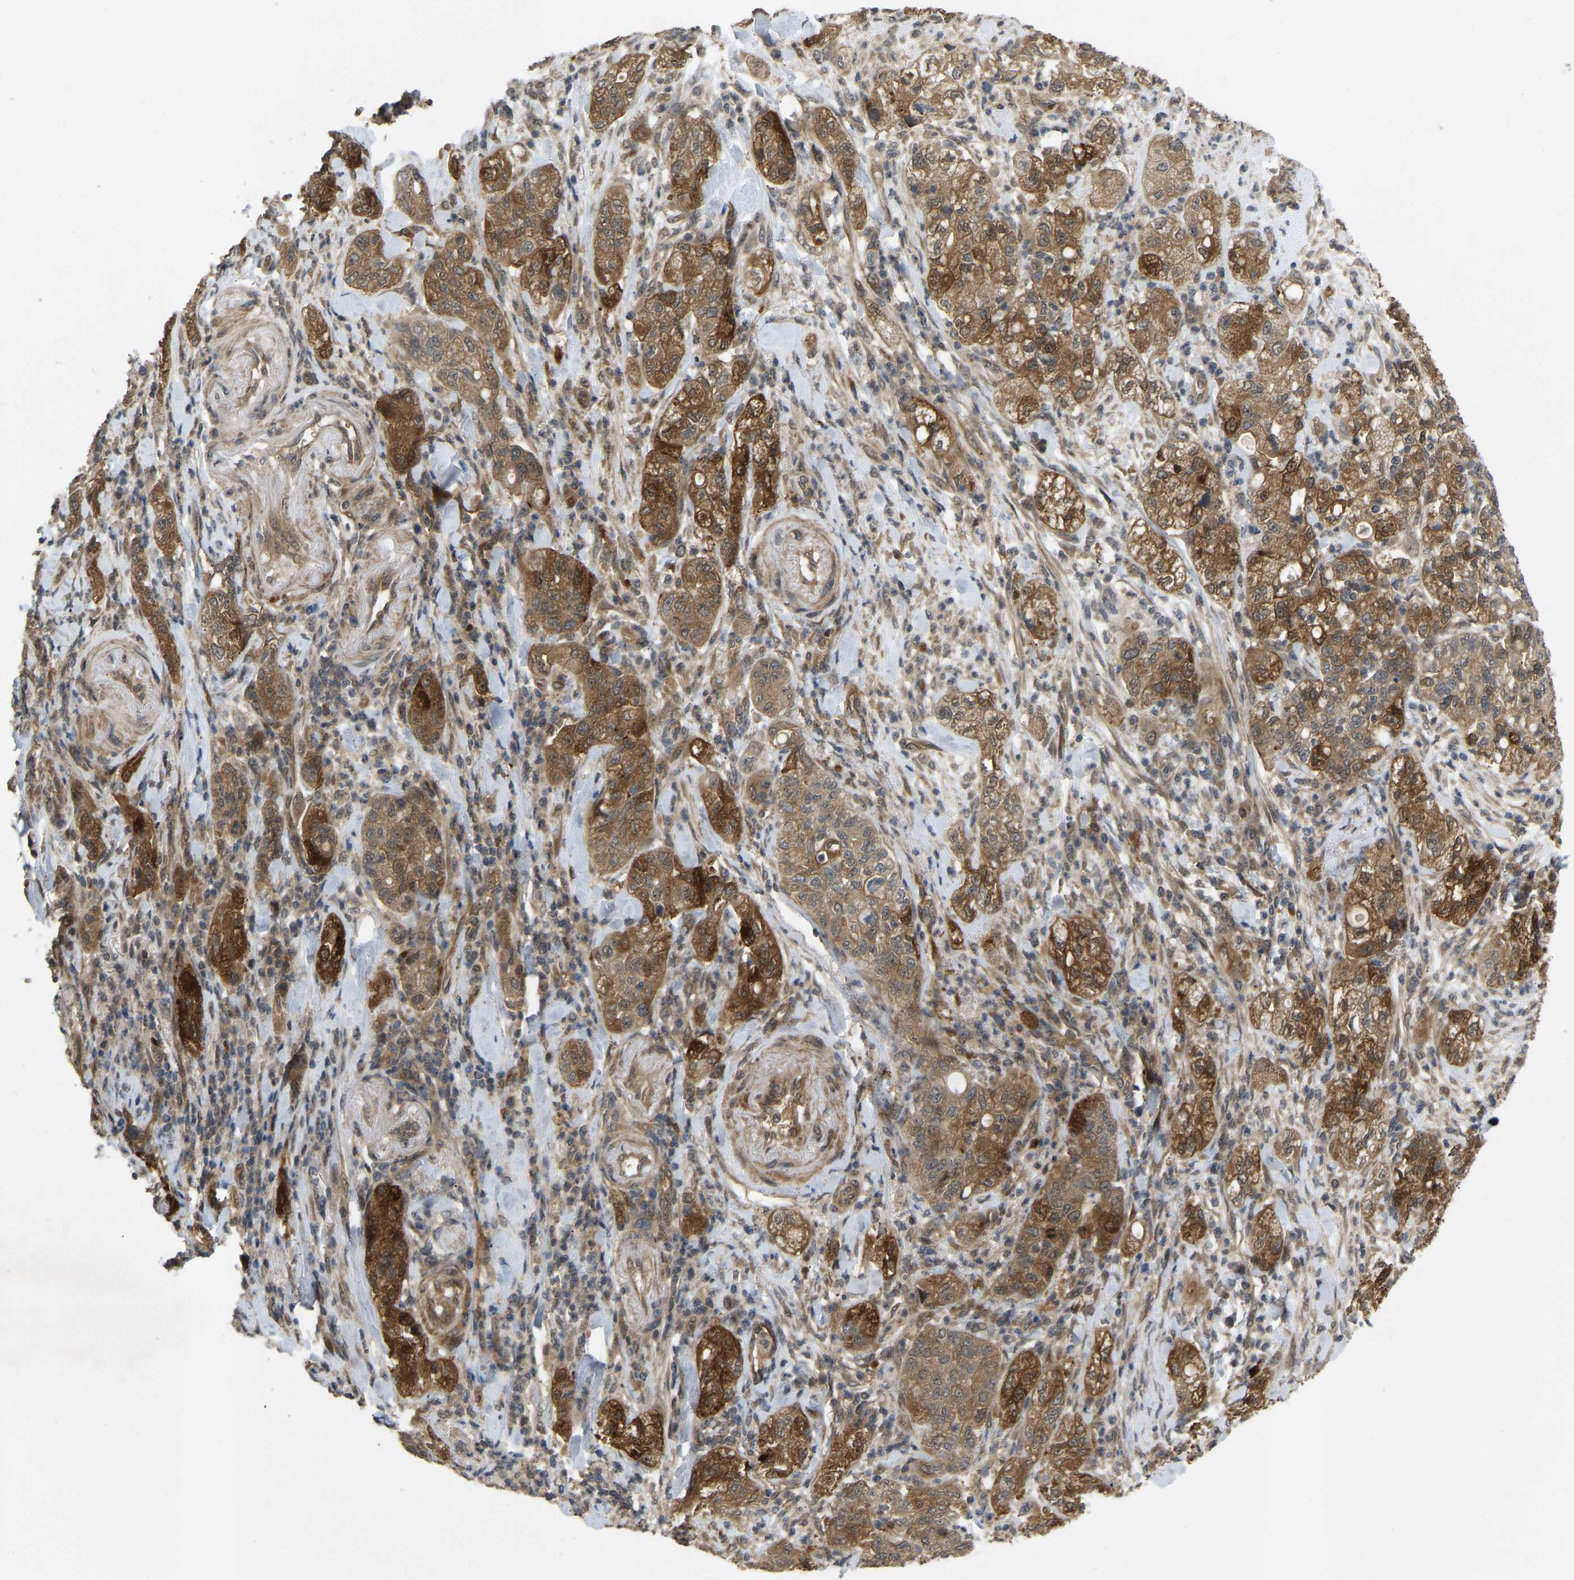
{"staining": {"intensity": "strong", "quantity": ">75%", "location": "cytoplasmic/membranous"}, "tissue": "pancreatic cancer", "cell_type": "Tumor cells", "image_type": "cancer", "snomed": [{"axis": "morphology", "description": "Adenocarcinoma, NOS"}, {"axis": "topography", "description": "Pancreas"}], "caption": "Immunohistochemical staining of human pancreatic adenocarcinoma shows high levels of strong cytoplasmic/membranous positivity in about >75% of tumor cells. (Brightfield microscopy of DAB IHC at high magnification).", "gene": "LIMK2", "patient": {"sex": "female", "age": 78}}